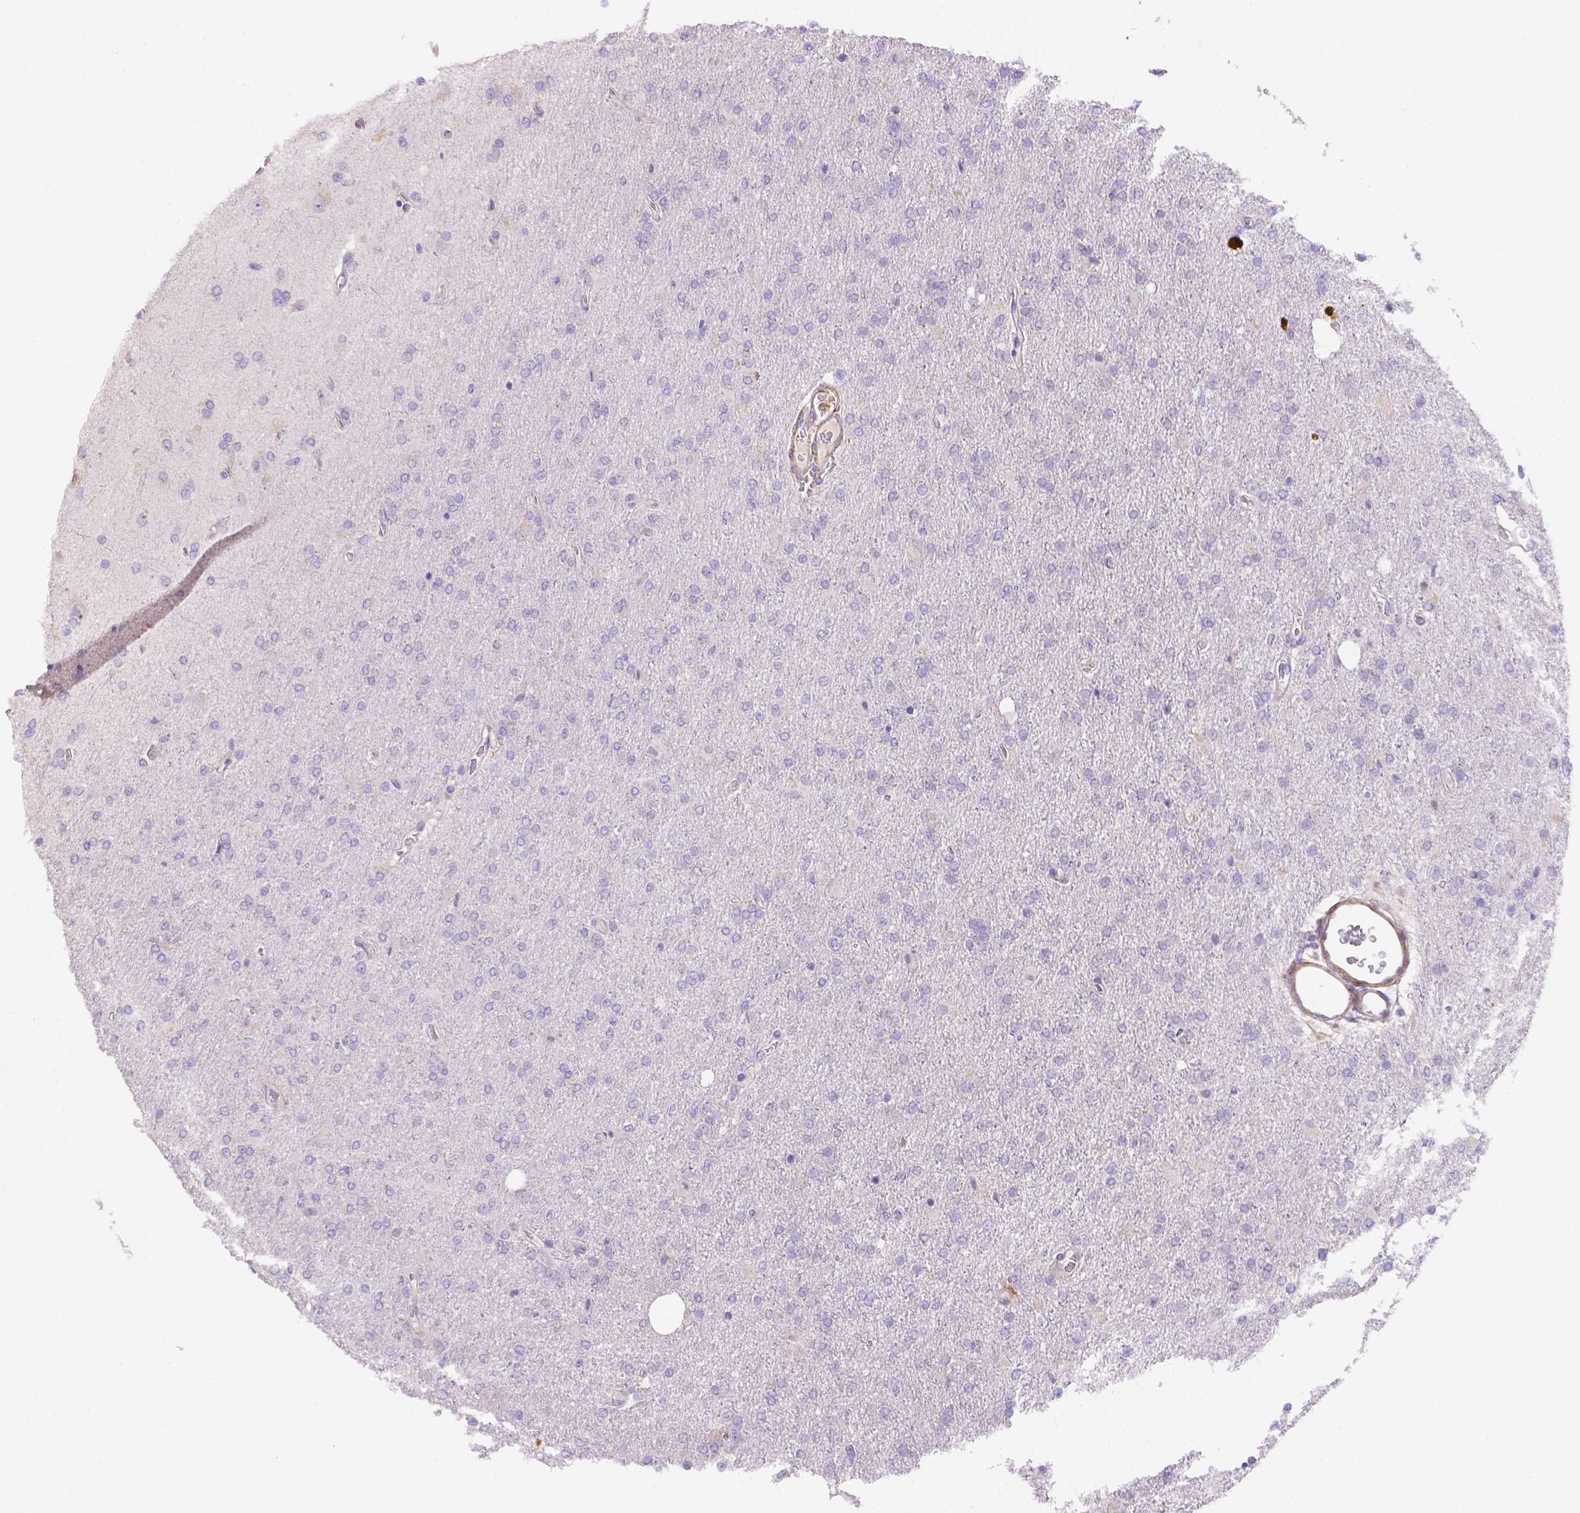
{"staining": {"intensity": "negative", "quantity": "none", "location": "none"}, "tissue": "glioma", "cell_type": "Tumor cells", "image_type": "cancer", "snomed": [{"axis": "morphology", "description": "Glioma, malignant, High grade"}, {"axis": "topography", "description": "Cerebral cortex"}], "caption": "The image reveals no staining of tumor cells in malignant glioma (high-grade). (DAB immunohistochemistry (IHC) visualized using brightfield microscopy, high magnification).", "gene": "NXPE2", "patient": {"sex": "male", "age": 70}}